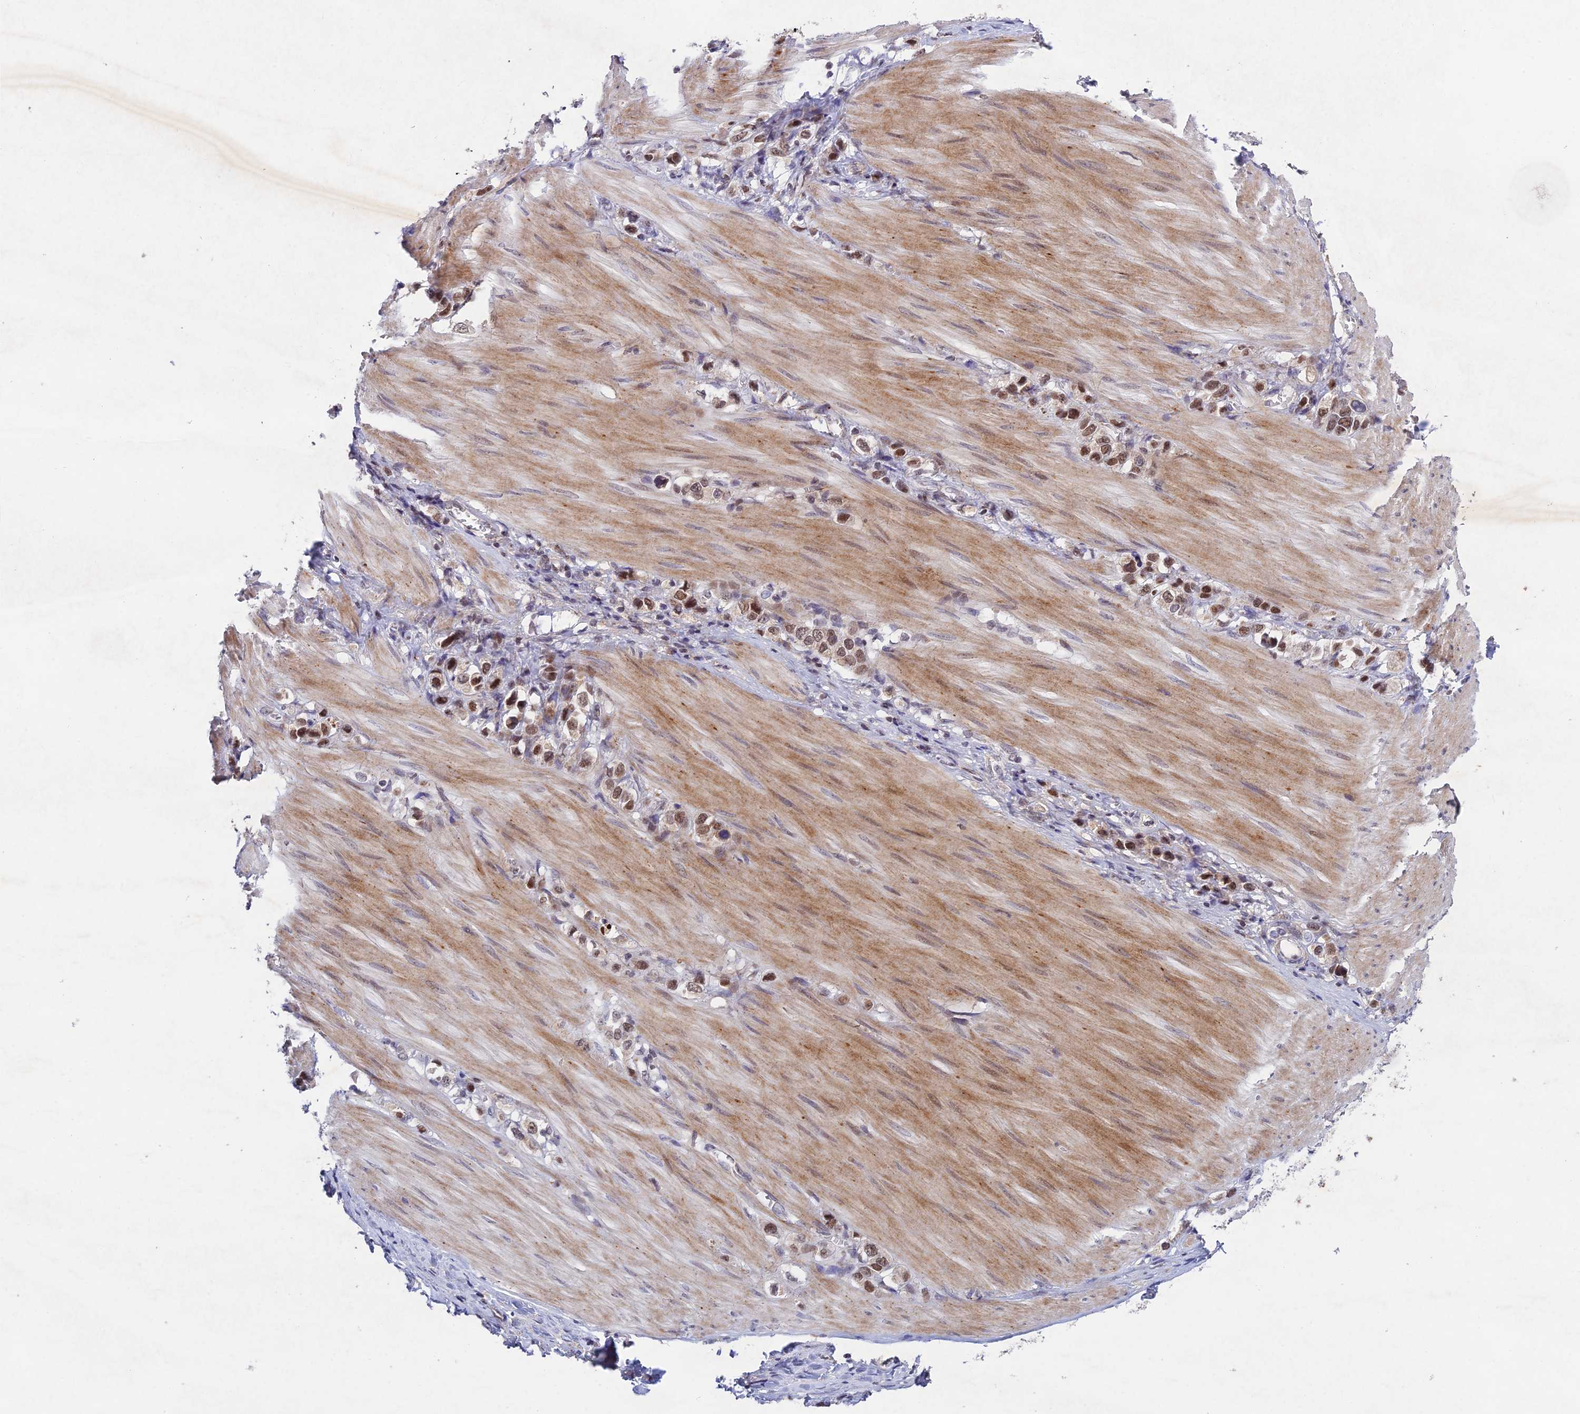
{"staining": {"intensity": "moderate", "quantity": ">75%", "location": "nuclear"}, "tissue": "stomach cancer", "cell_type": "Tumor cells", "image_type": "cancer", "snomed": [{"axis": "morphology", "description": "Adenocarcinoma, NOS"}, {"axis": "topography", "description": "Stomach"}], "caption": "A photomicrograph of human adenocarcinoma (stomach) stained for a protein displays moderate nuclear brown staining in tumor cells.", "gene": "RAVER1", "patient": {"sex": "female", "age": 65}}